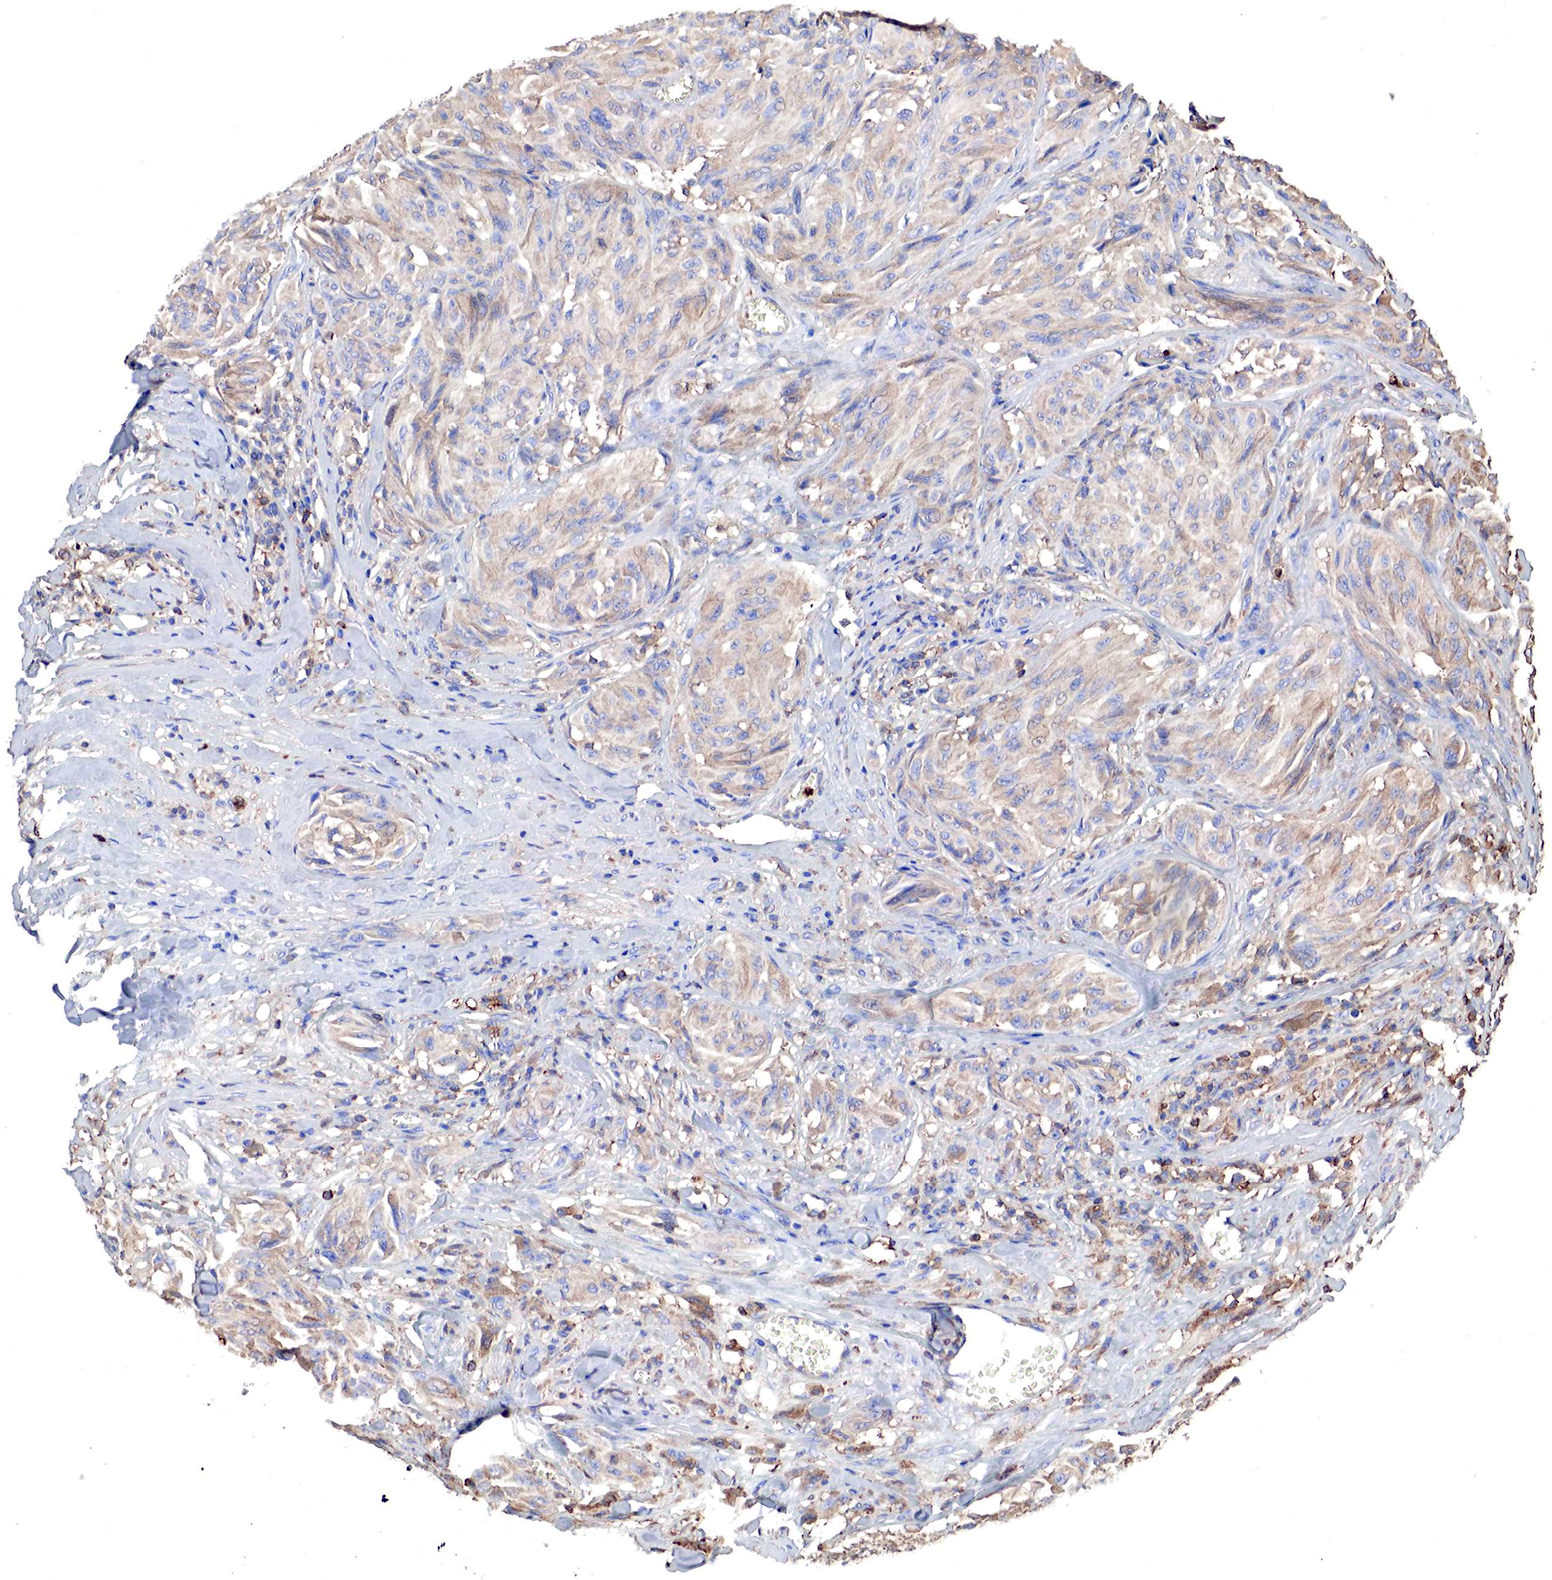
{"staining": {"intensity": "weak", "quantity": ">75%", "location": "cytoplasmic/membranous"}, "tissue": "melanoma", "cell_type": "Tumor cells", "image_type": "cancer", "snomed": [{"axis": "morphology", "description": "Malignant melanoma, NOS"}, {"axis": "topography", "description": "Skin"}], "caption": "Immunohistochemistry (IHC) micrograph of malignant melanoma stained for a protein (brown), which displays low levels of weak cytoplasmic/membranous staining in about >75% of tumor cells.", "gene": "G6PD", "patient": {"sex": "male", "age": 54}}